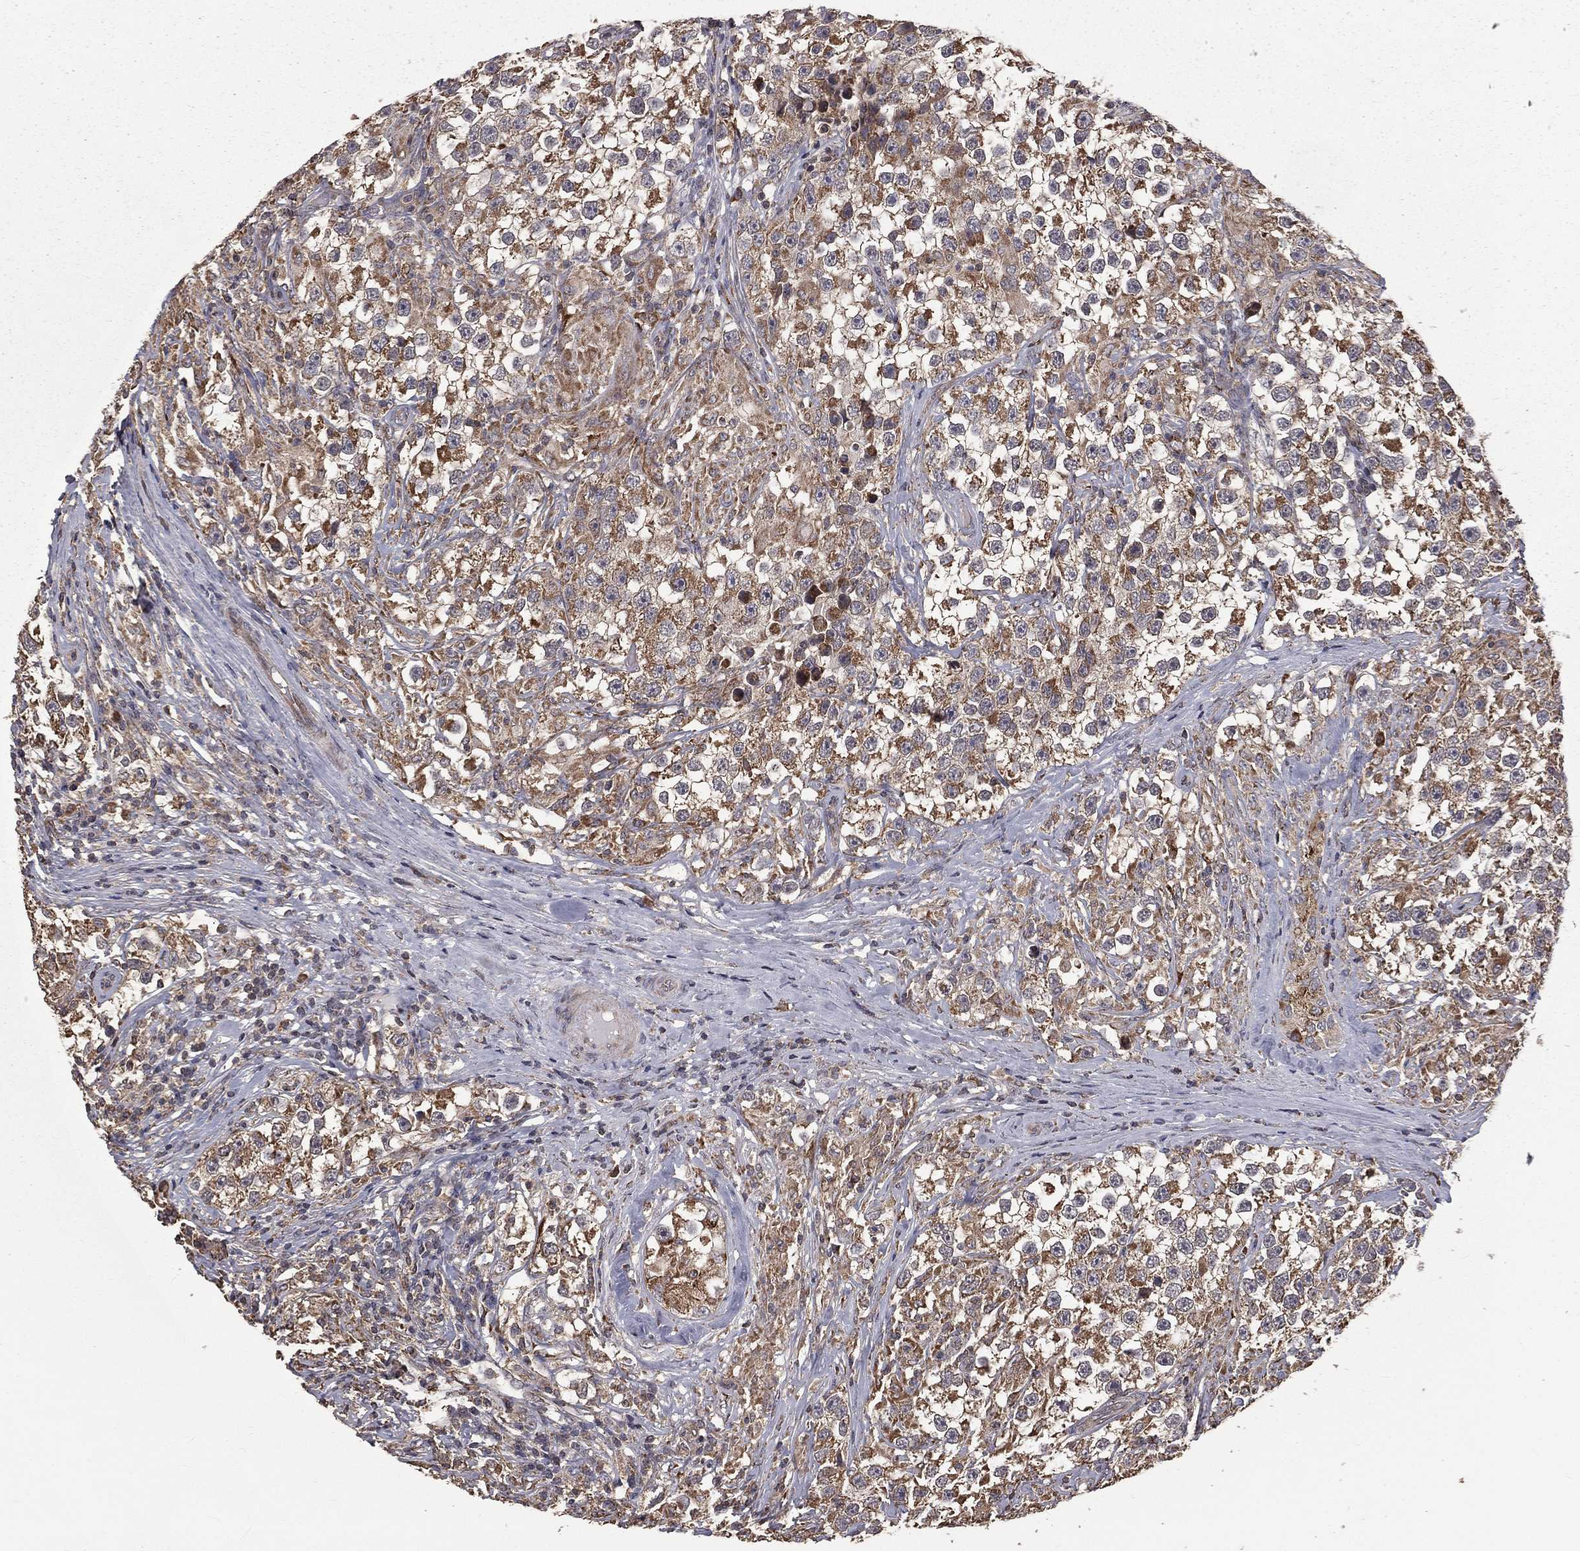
{"staining": {"intensity": "moderate", "quantity": ">75%", "location": "cytoplasmic/membranous"}, "tissue": "testis cancer", "cell_type": "Tumor cells", "image_type": "cancer", "snomed": [{"axis": "morphology", "description": "Seminoma, NOS"}, {"axis": "topography", "description": "Testis"}], "caption": "Human testis seminoma stained with a protein marker displays moderate staining in tumor cells.", "gene": "OLFML1", "patient": {"sex": "male", "age": 46}}